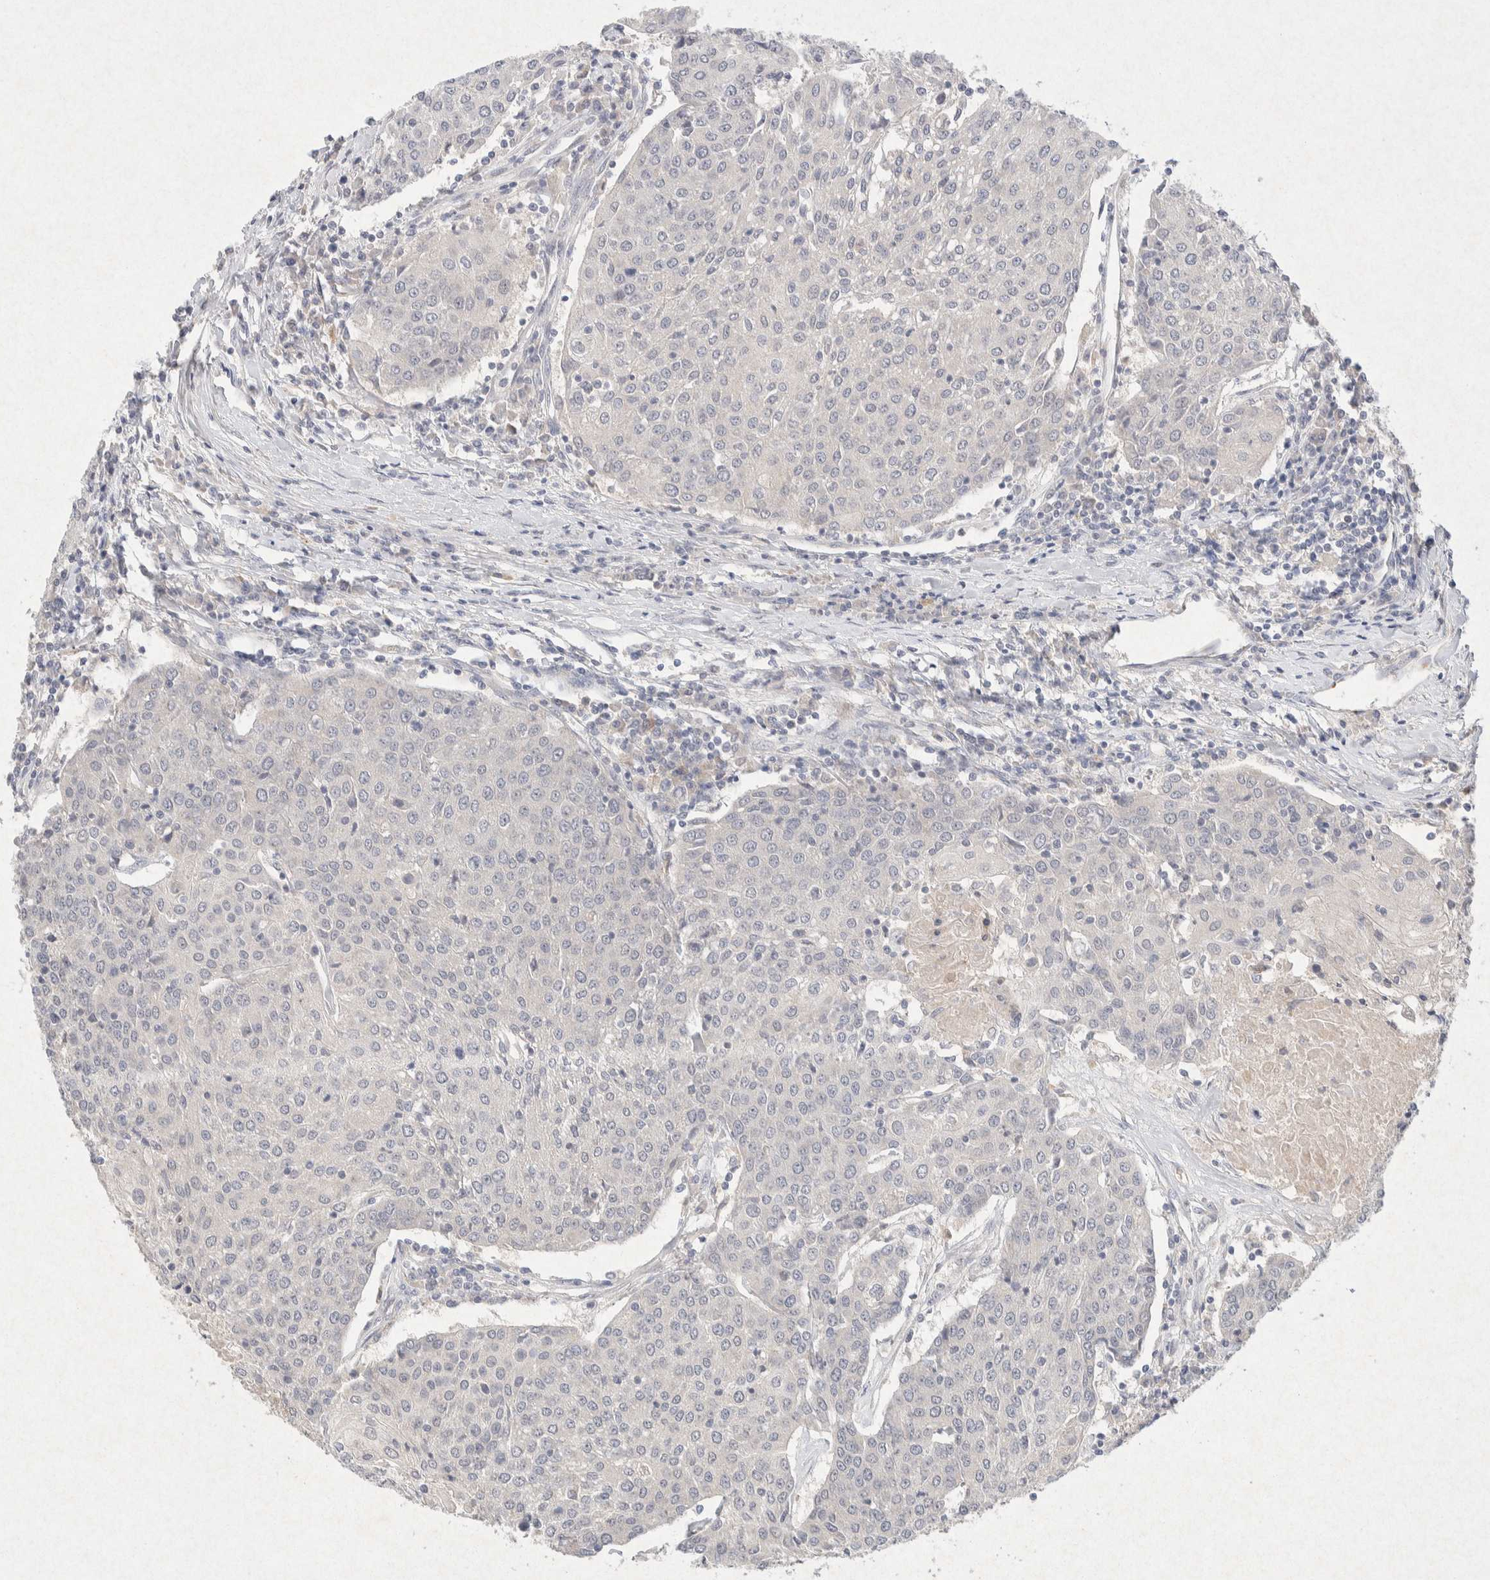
{"staining": {"intensity": "negative", "quantity": "none", "location": "none"}, "tissue": "urothelial cancer", "cell_type": "Tumor cells", "image_type": "cancer", "snomed": [{"axis": "morphology", "description": "Urothelial carcinoma, High grade"}, {"axis": "topography", "description": "Urinary bladder"}], "caption": "Tumor cells are negative for protein expression in human high-grade urothelial carcinoma.", "gene": "GNAI1", "patient": {"sex": "female", "age": 85}}